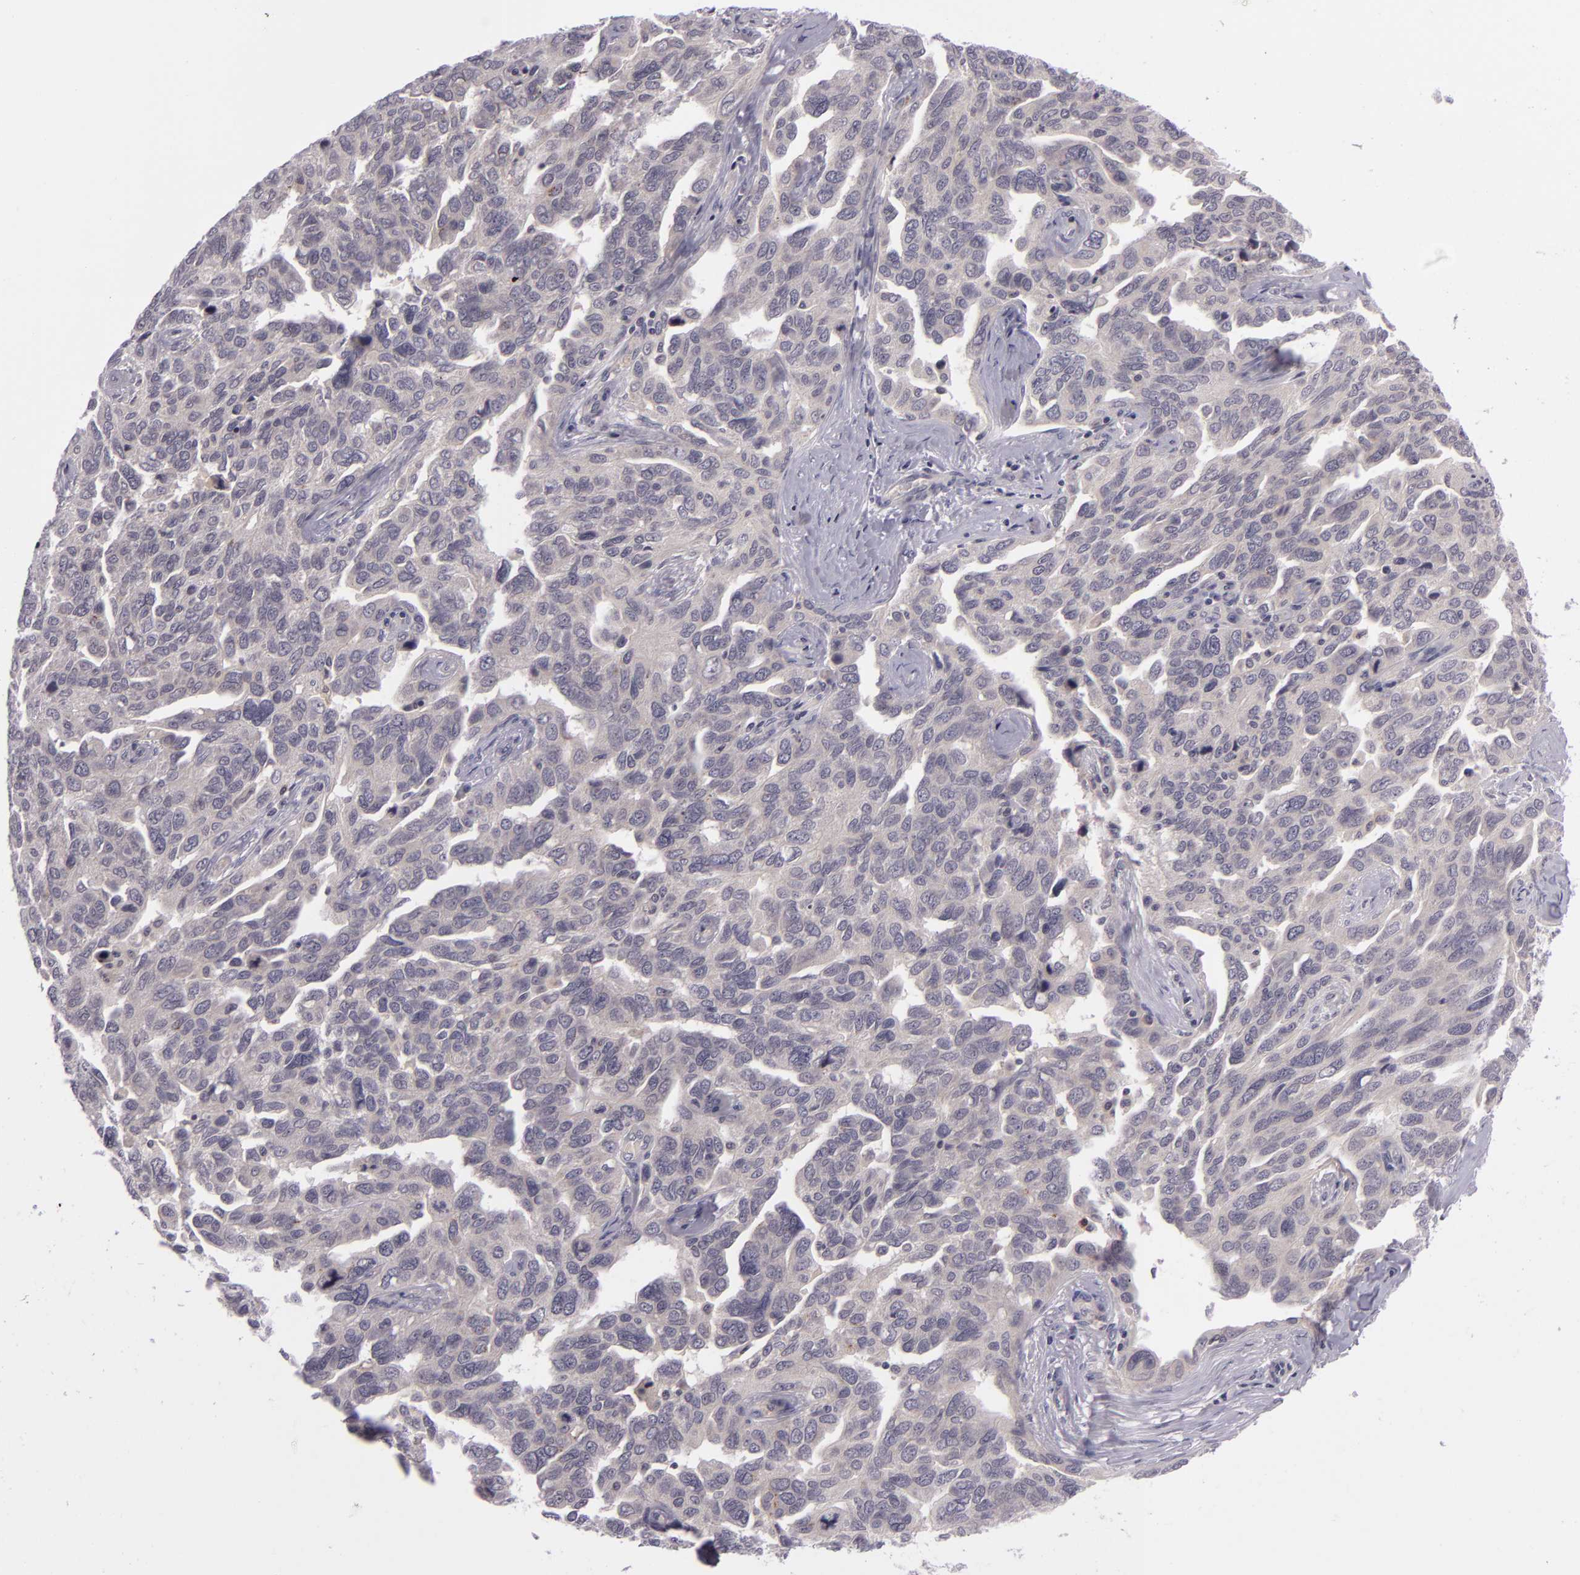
{"staining": {"intensity": "negative", "quantity": "none", "location": "none"}, "tissue": "ovarian cancer", "cell_type": "Tumor cells", "image_type": "cancer", "snomed": [{"axis": "morphology", "description": "Cystadenocarcinoma, serous, NOS"}, {"axis": "topography", "description": "Ovary"}], "caption": "High magnification brightfield microscopy of ovarian cancer (serous cystadenocarcinoma) stained with DAB (brown) and counterstained with hematoxylin (blue): tumor cells show no significant staining. Nuclei are stained in blue.", "gene": "DAG1", "patient": {"sex": "female", "age": 64}}